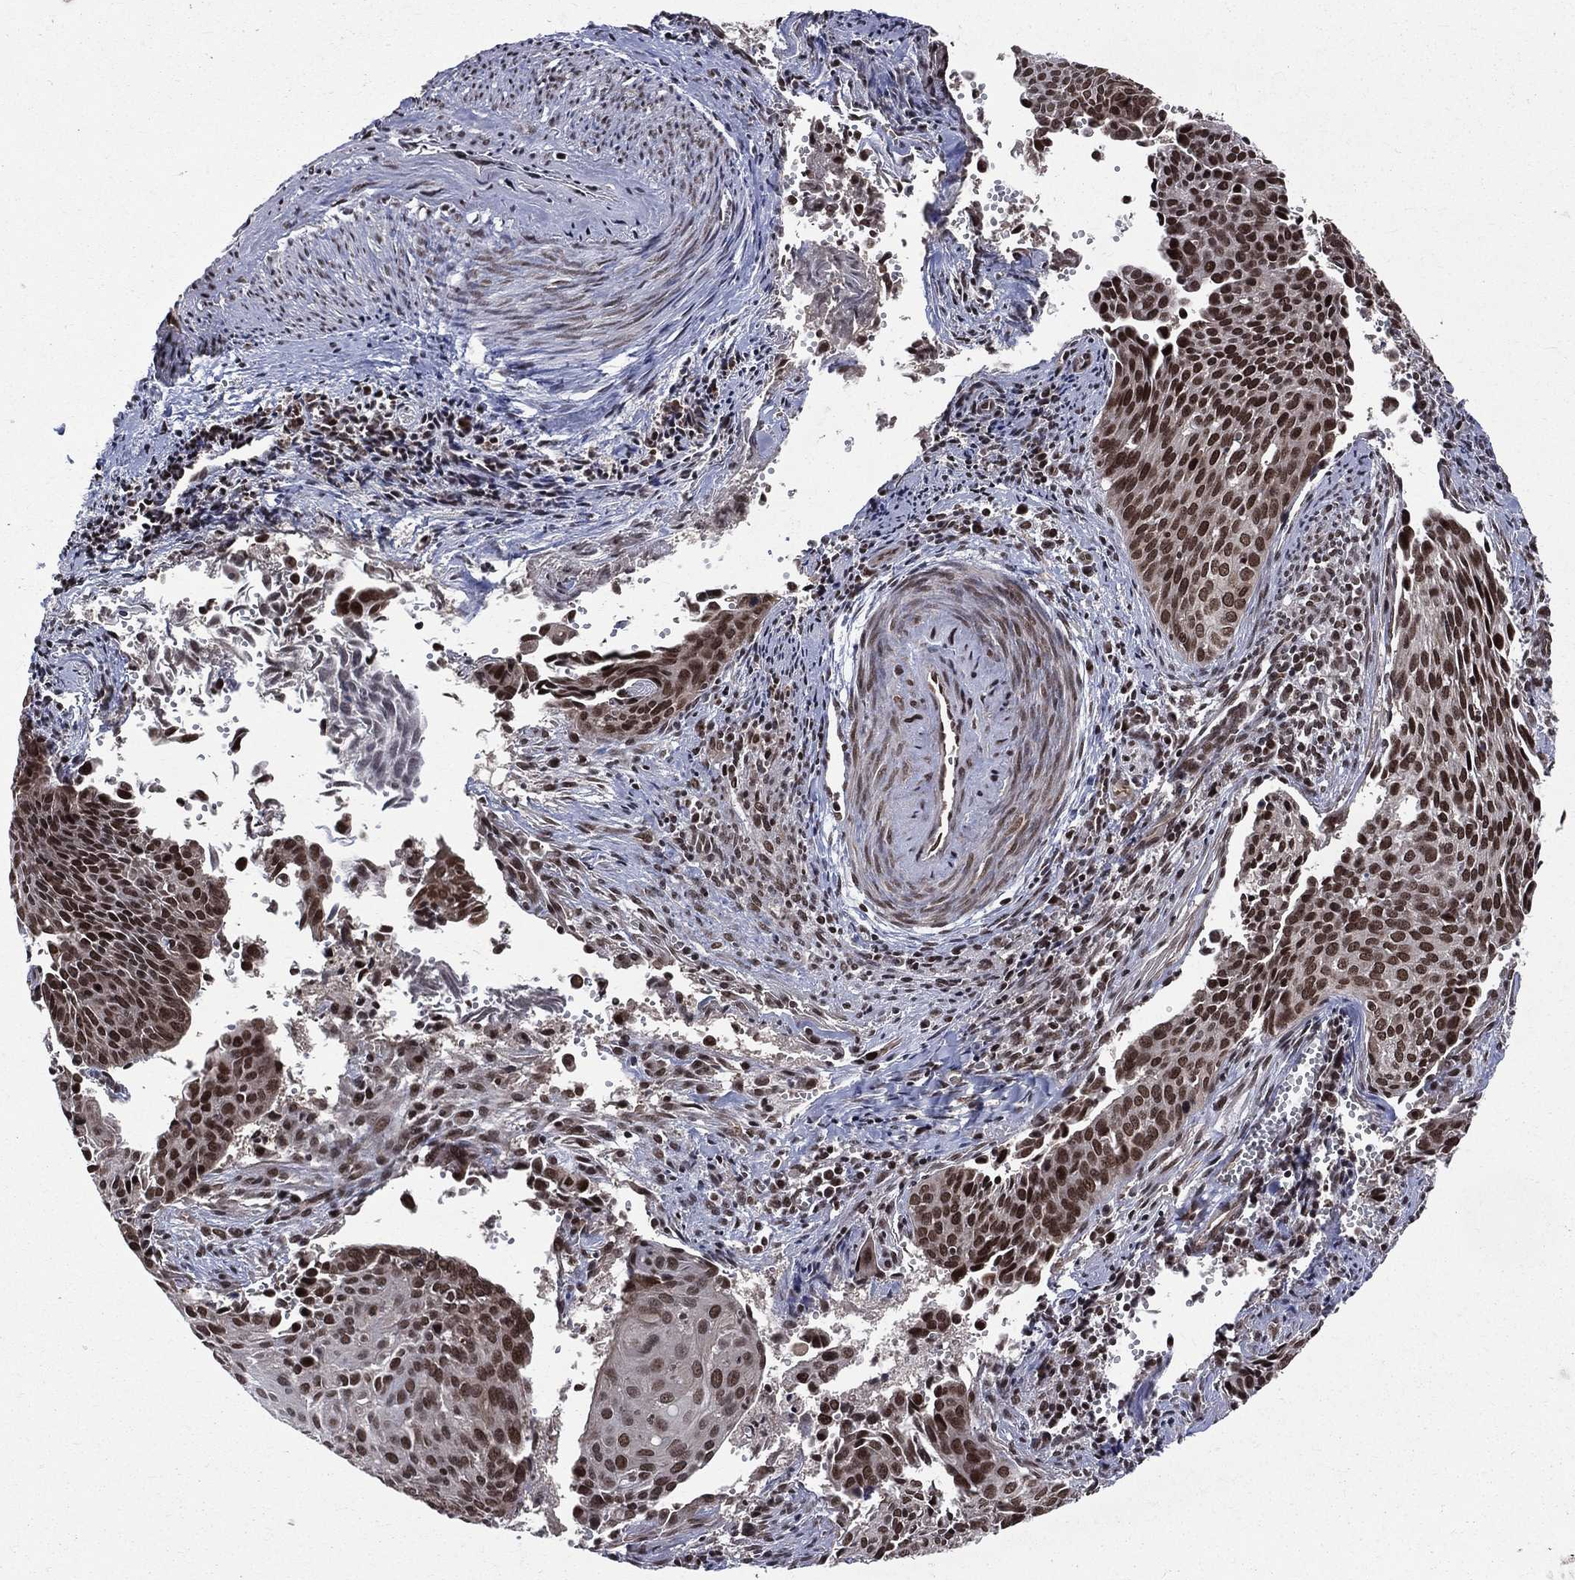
{"staining": {"intensity": "strong", "quantity": ">75%", "location": "nuclear"}, "tissue": "cervical cancer", "cell_type": "Tumor cells", "image_type": "cancer", "snomed": [{"axis": "morphology", "description": "Squamous cell carcinoma, NOS"}, {"axis": "topography", "description": "Cervix"}], "caption": "DAB immunohistochemical staining of human cervical cancer (squamous cell carcinoma) exhibits strong nuclear protein expression in approximately >75% of tumor cells. Using DAB (3,3'-diaminobenzidine) (brown) and hematoxylin (blue) stains, captured at high magnification using brightfield microscopy.", "gene": "SMC3", "patient": {"sex": "female", "age": 29}}